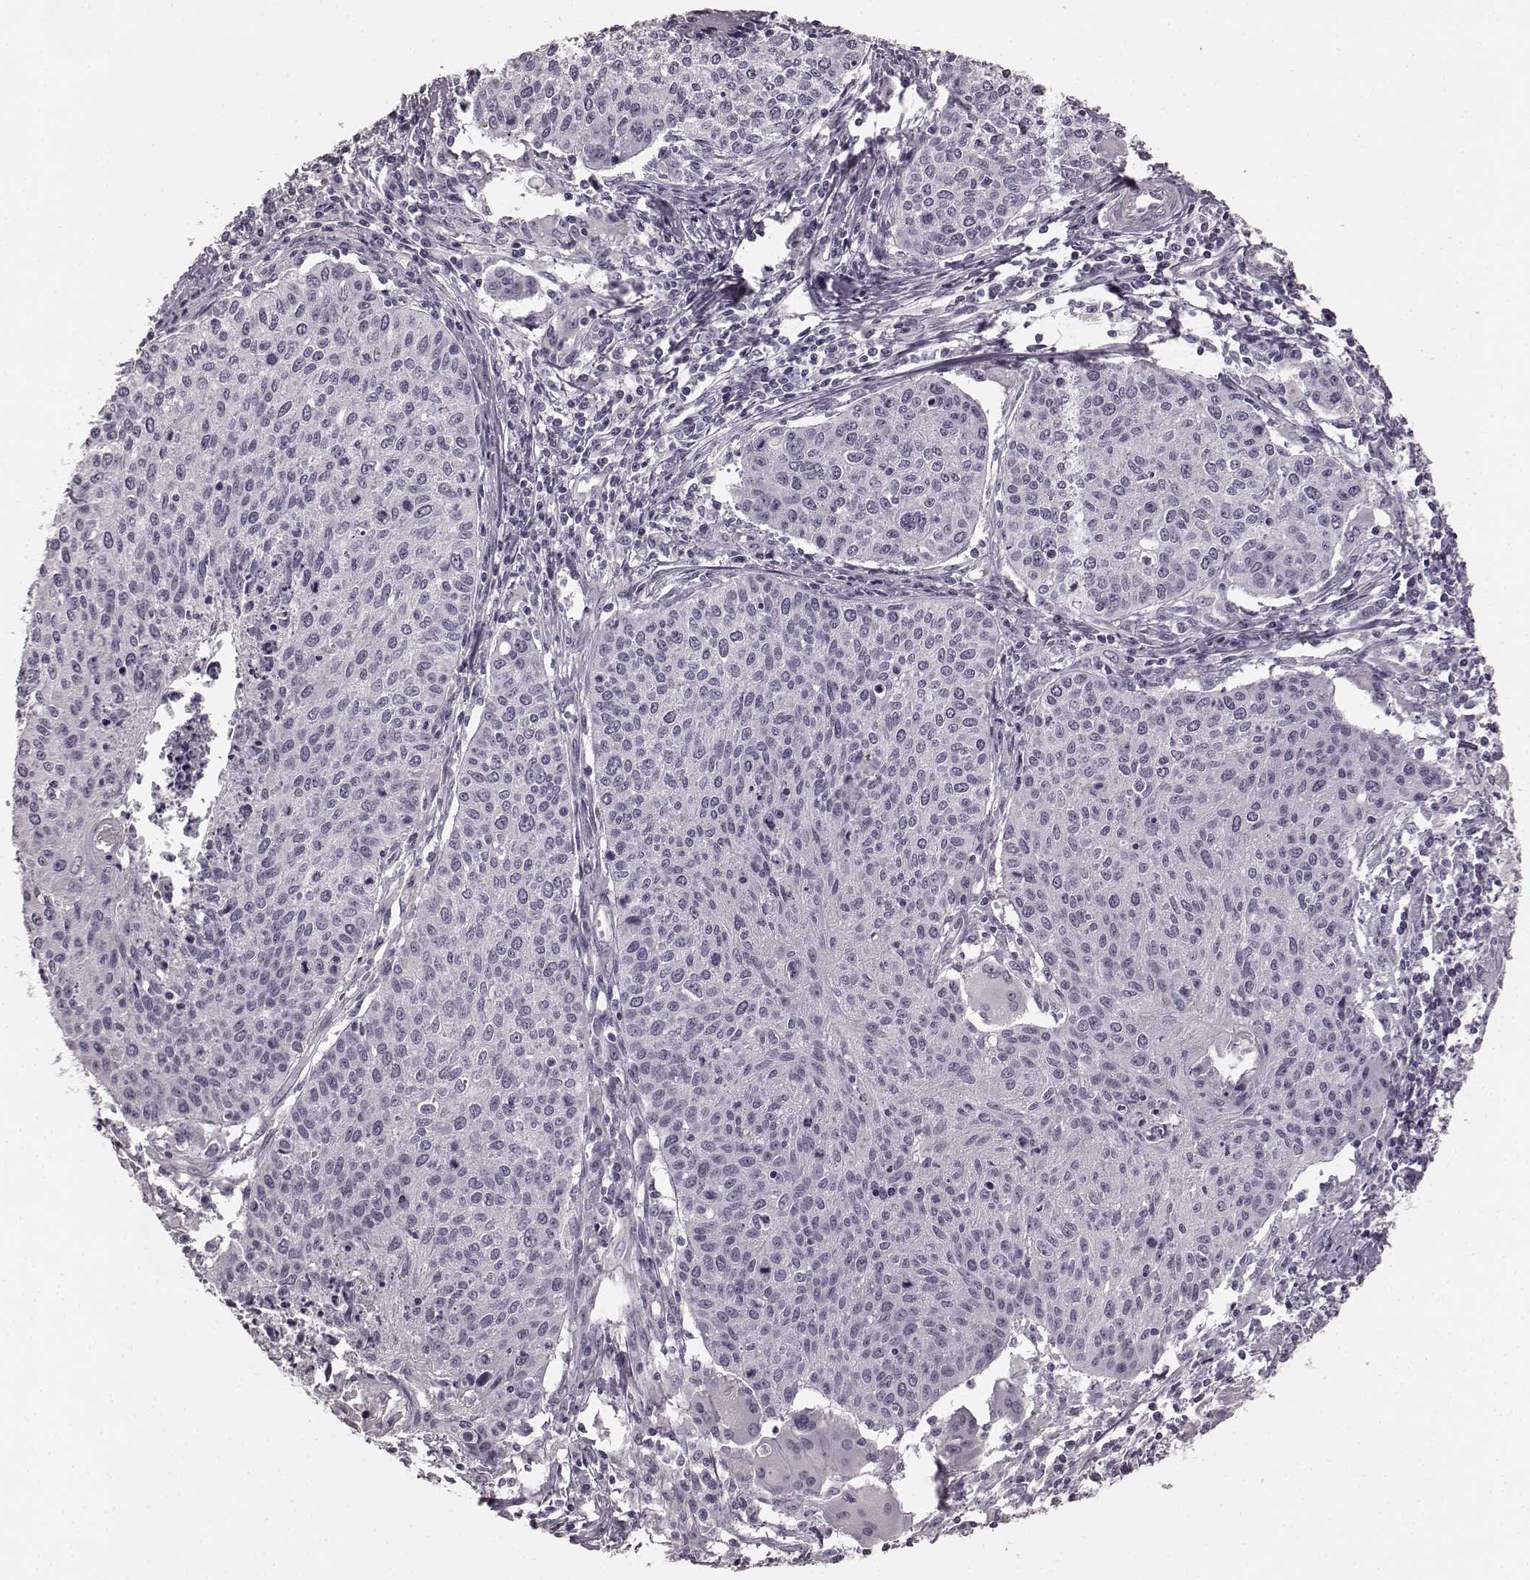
{"staining": {"intensity": "negative", "quantity": "none", "location": "none"}, "tissue": "cervical cancer", "cell_type": "Tumor cells", "image_type": "cancer", "snomed": [{"axis": "morphology", "description": "Squamous cell carcinoma, NOS"}, {"axis": "topography", "description": "Cervix"}], "caption": "Histopathology image shows no protein staining in tumor cells of squamous cell carcinoma (cervical) tissue.", "gene": "RIT2", "patient": {"sex": "female", "age": 38}}